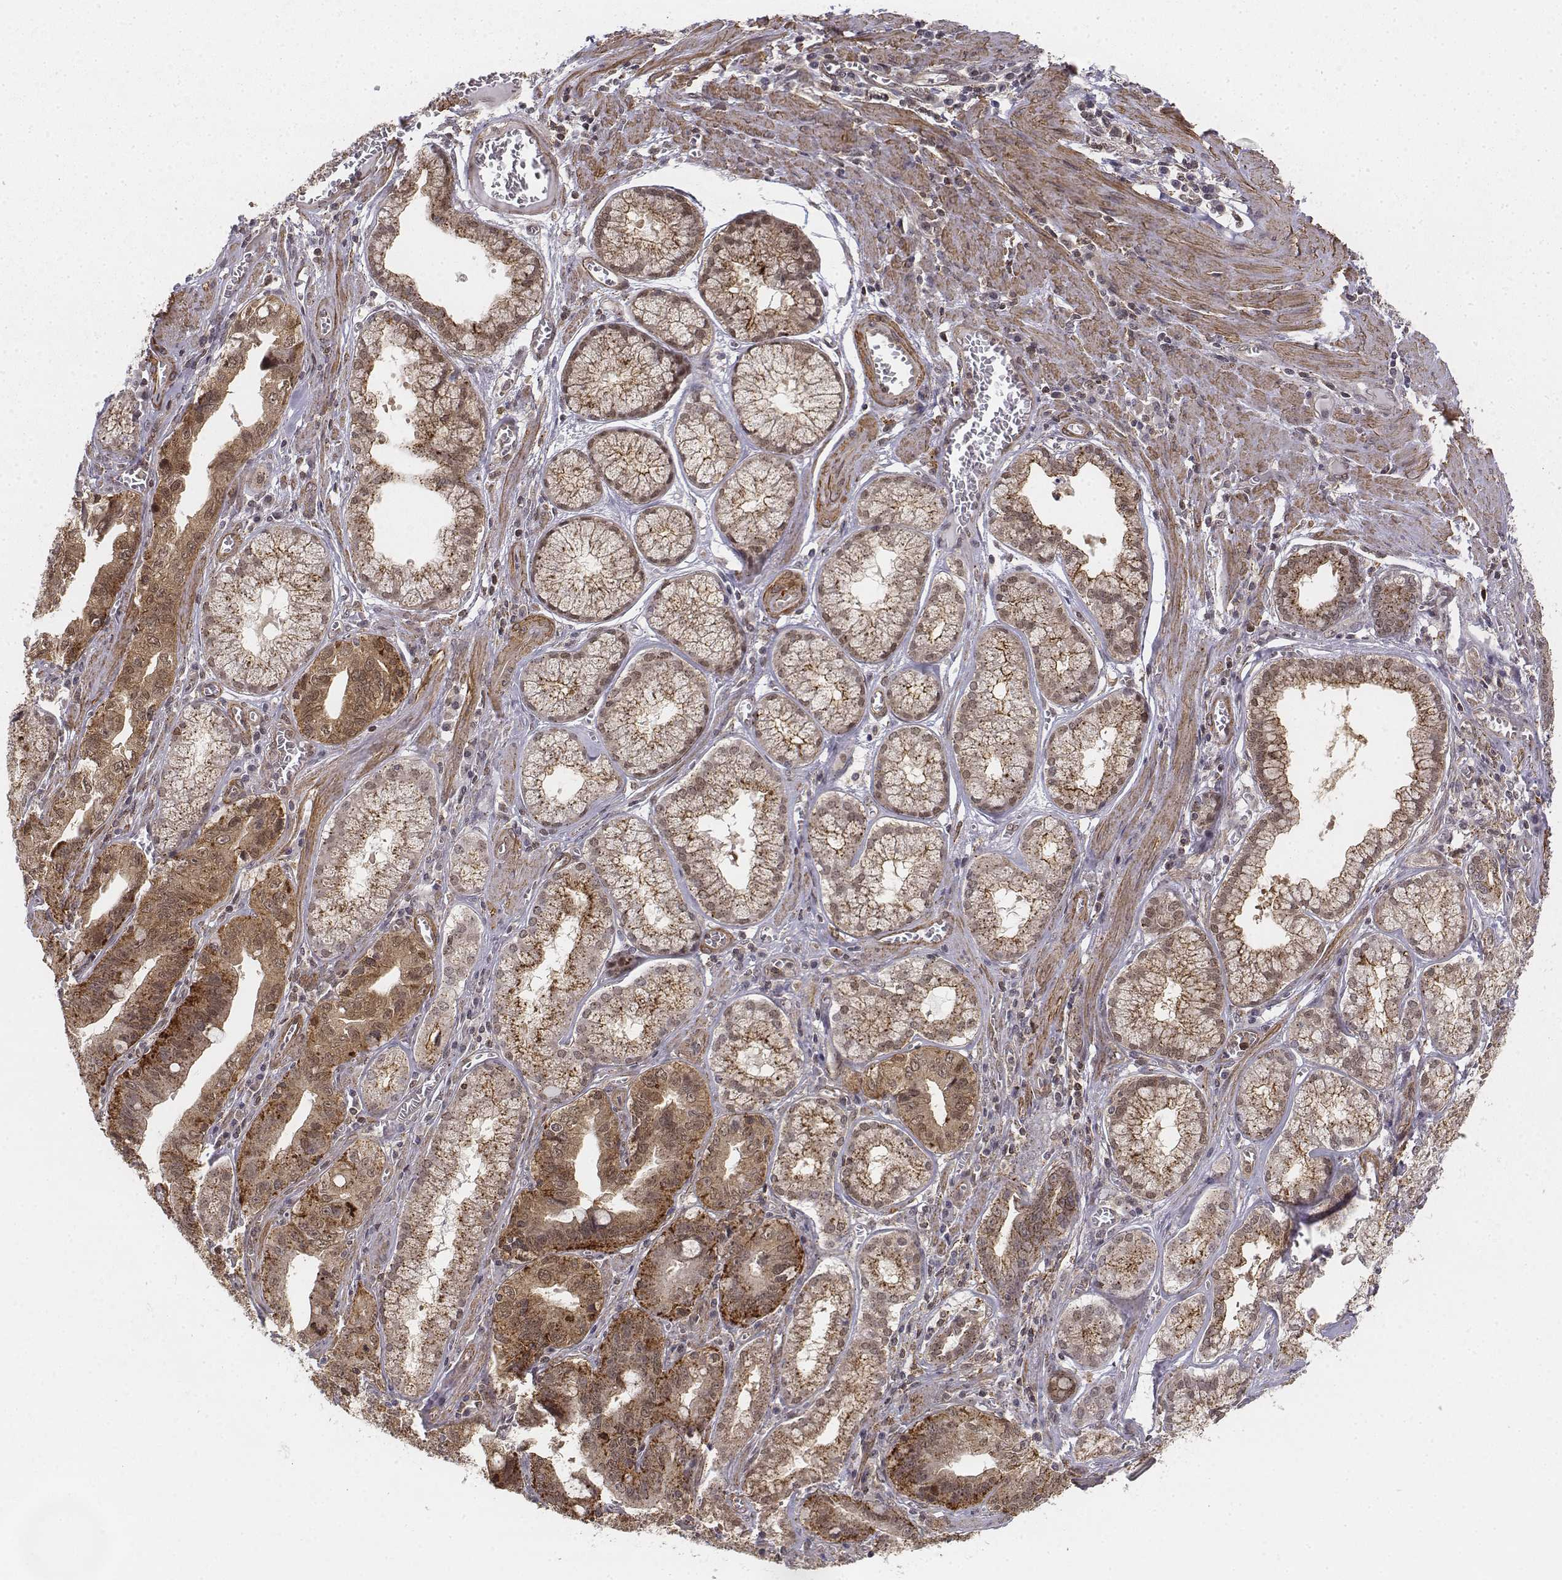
{"staining": {"intensity": "moderate", "quantity": ">75%", "location": "cytoplasmic/membranous,nuclear"}, "tissue": "stomach cancer", "cell_type": "Tumor cells", "image_type": "cancer", "snomed": [{"axis": "morphology", "description": "Adenocarcinoma, NOS"}, {"axis": "topography", "description": "Stomach, lower"}], "caption": "Stomach cancer stained with a brown dye shows moderate cytoplasmic/membranous and nuclear positive positivity in about >75% of tumor cells.", "gene": "ZFYVE19", "patient": {"sex": "female", "age": 76}}